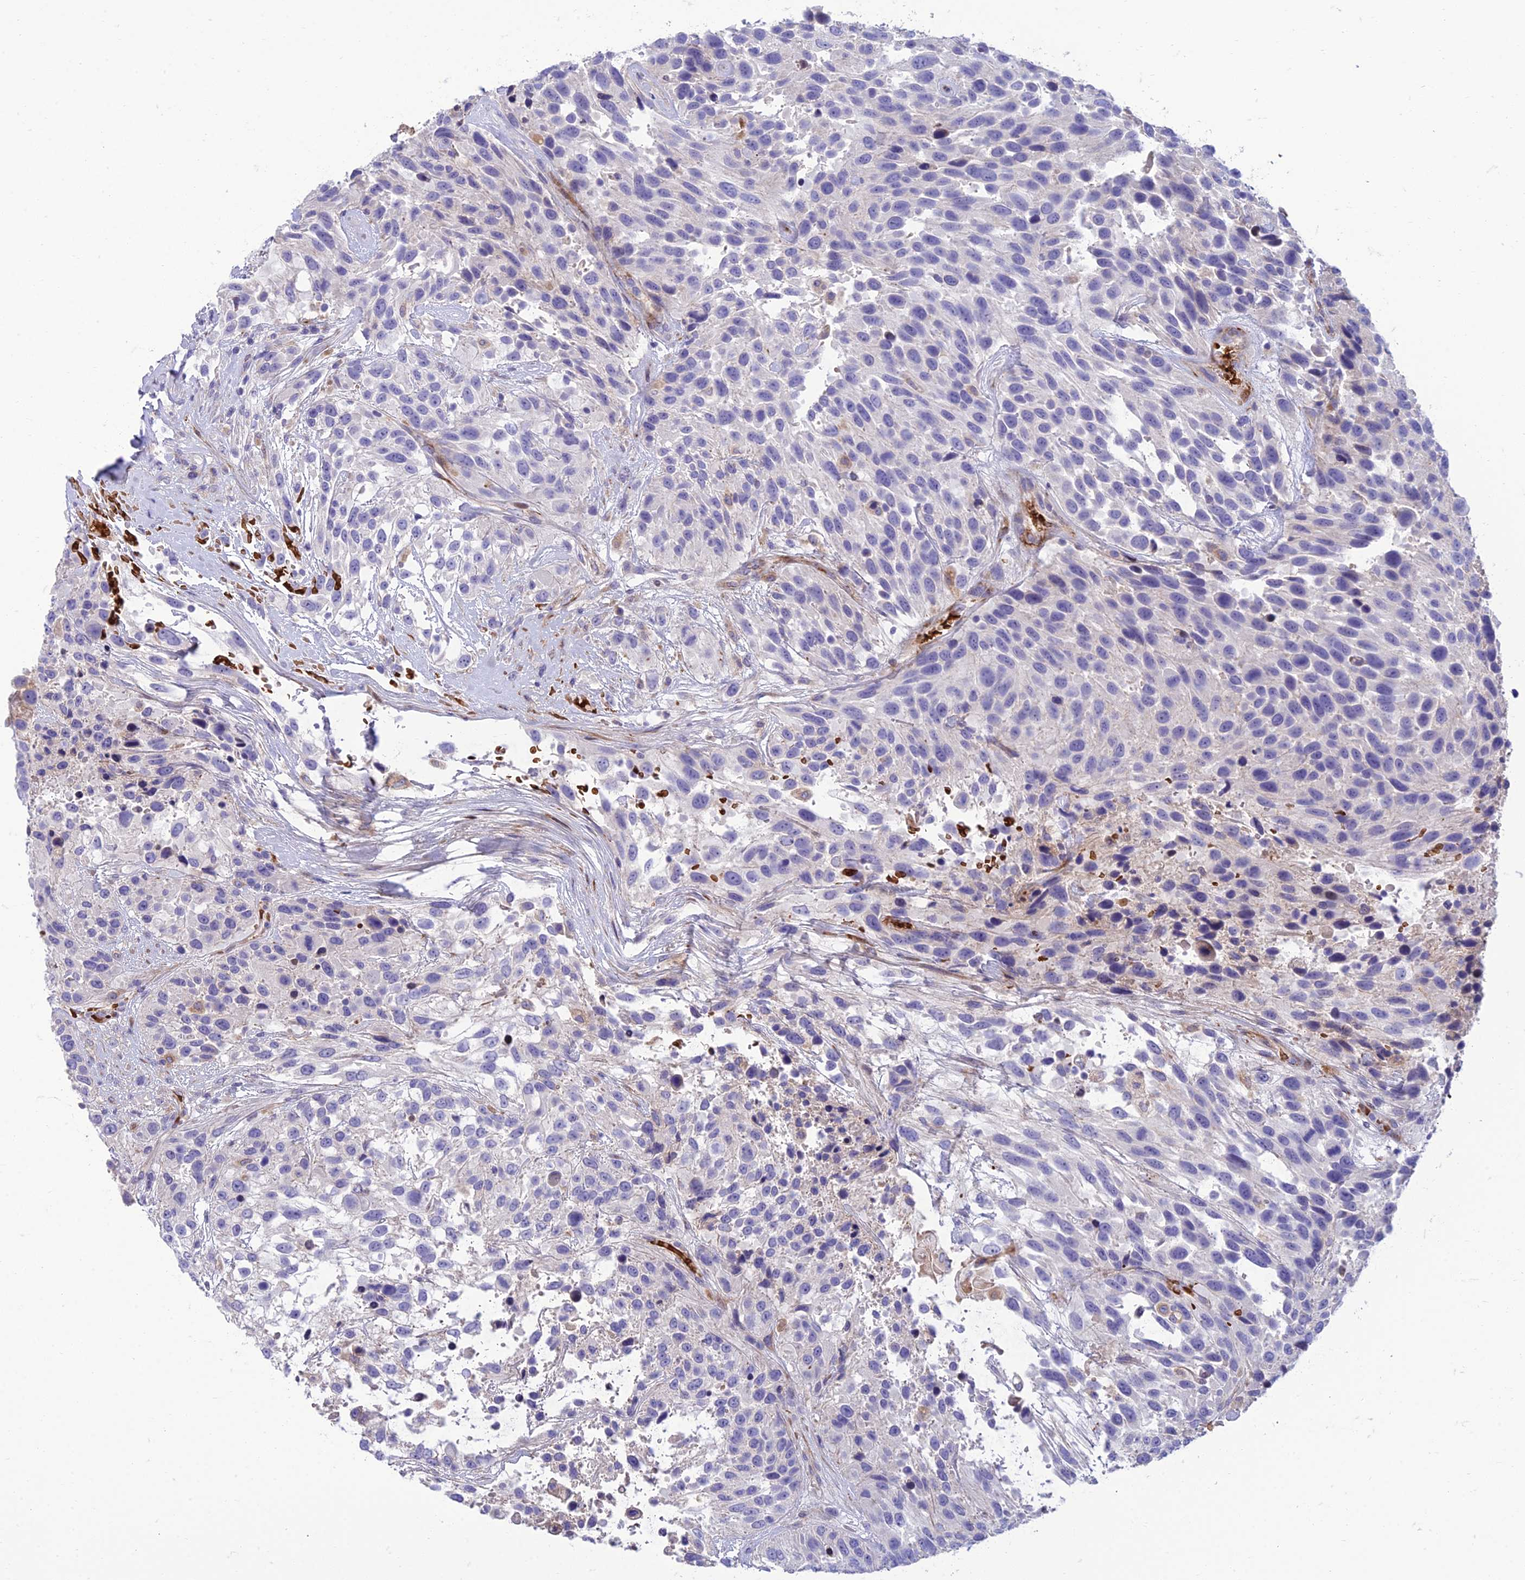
{"staining": {"intensity": "negative", "quantity": "none", "location": "none"}, "tissue": "urothelial cancer", "cell_type": "Tumor cells", "image_type": "cancer", "snomed": [{"axis": "morphology", "description": "Urothelial carcinoma, High grade"}, {"axis": "topography", "description": "Urinary bladder"}], "caption": "There is no significant positivity in tumor cells of urothelial cancer.", "gene": "SEL1L3", "patient": {"sex": "female", "age": 70}}